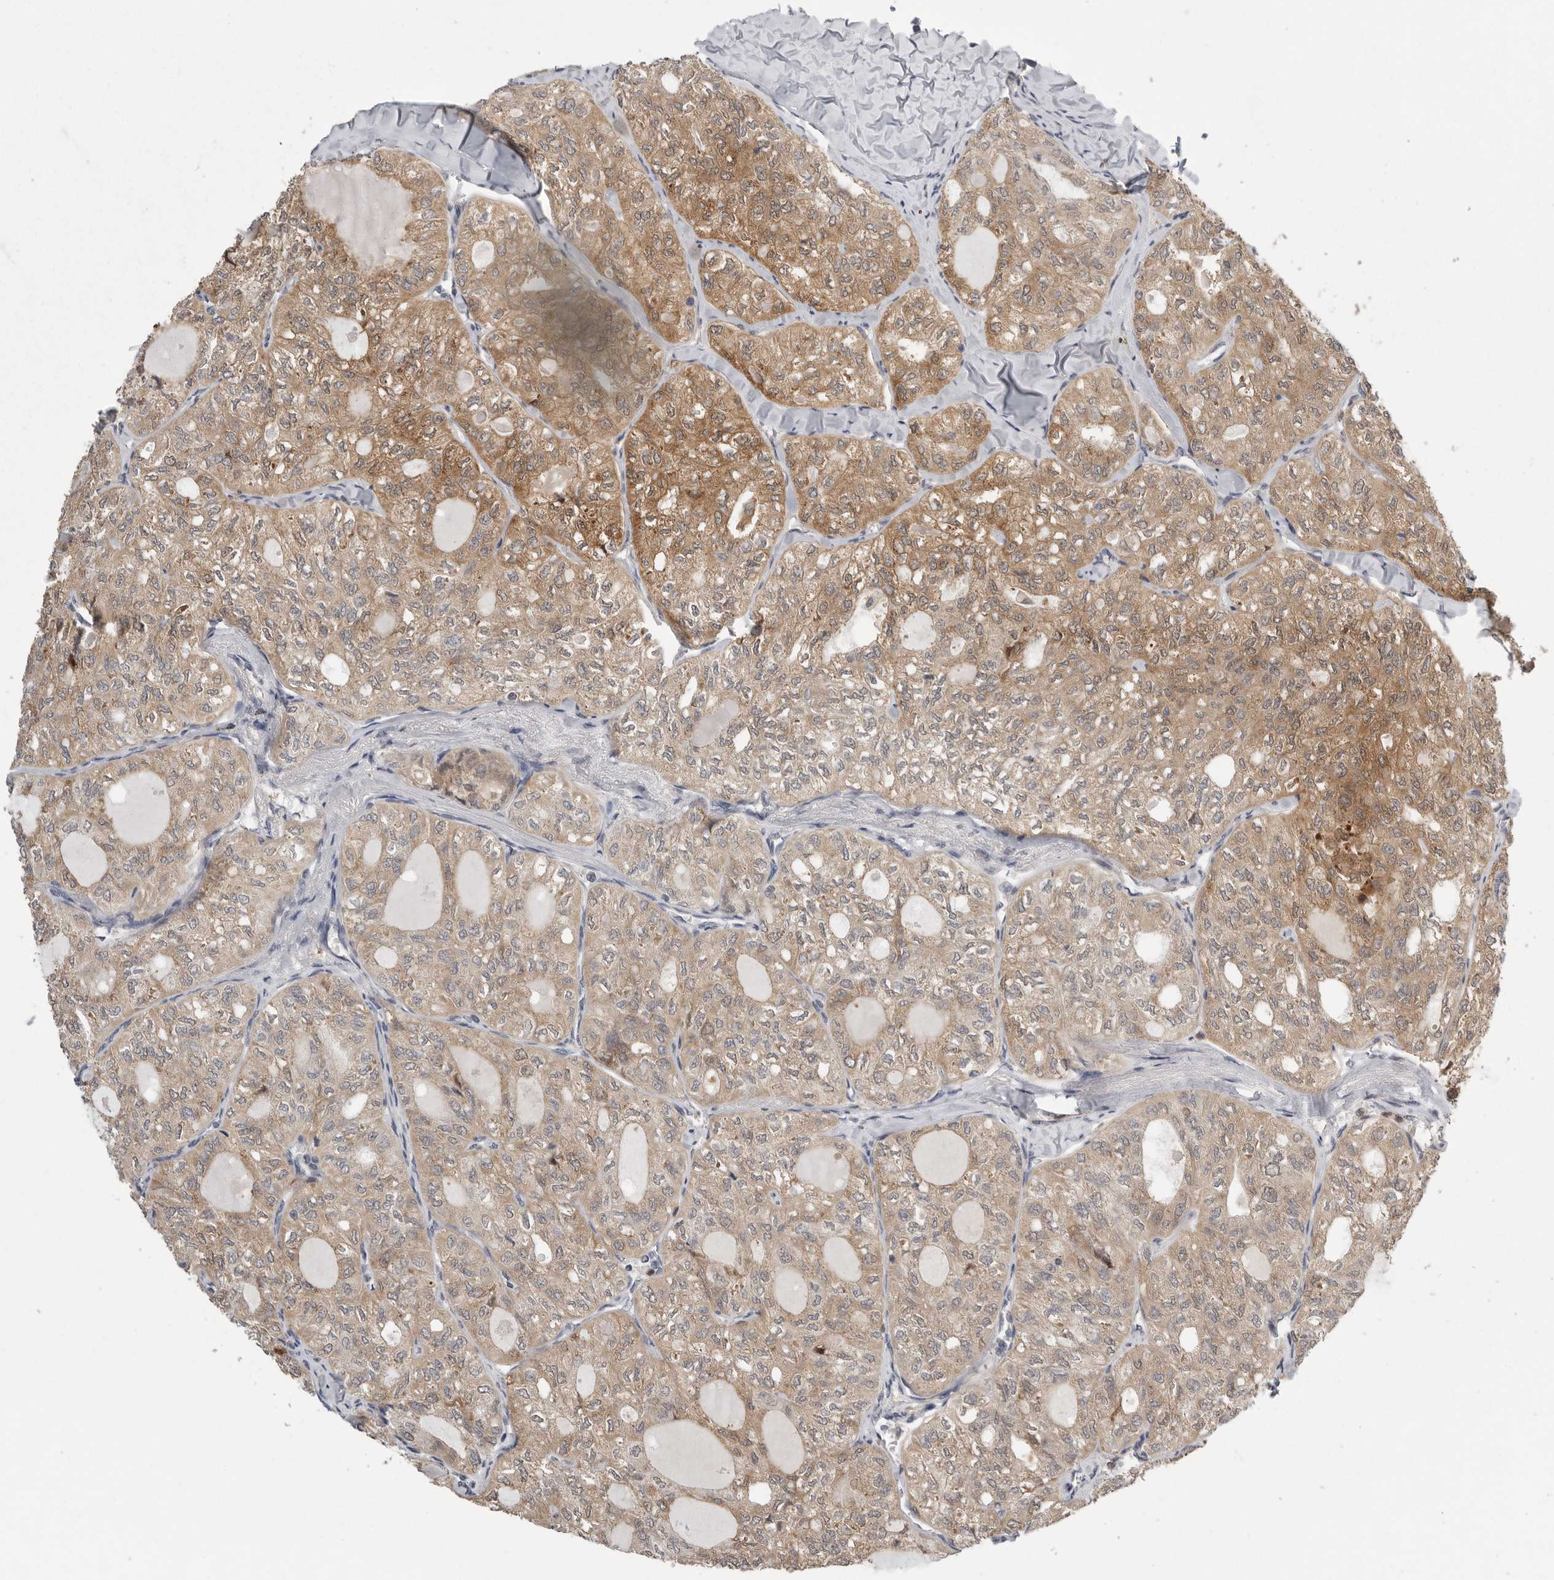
{"staining": {"intensity": "moderate", "quantity": ">75%", "location": "cytoplasmic/membranous"}, "tissue": "thyroid cancer", "cell_type": "Tumor cells", "image_type": "cancer", "snomed": [{"axis": "morphology", "description": "Follicular adenoma carcinoma, NOS"}, {"axis": "topography", "description": "Thyroid gland"}], "caption": "Thyroid follicular adenoma carcinoma stained for a protein (brown) demonstrates moderate cytoplasmic/membranous positive expression in about >75% of tumor cells.", "gene": "RALGPS2", "patient": {"sex": "male", "age": 75}}